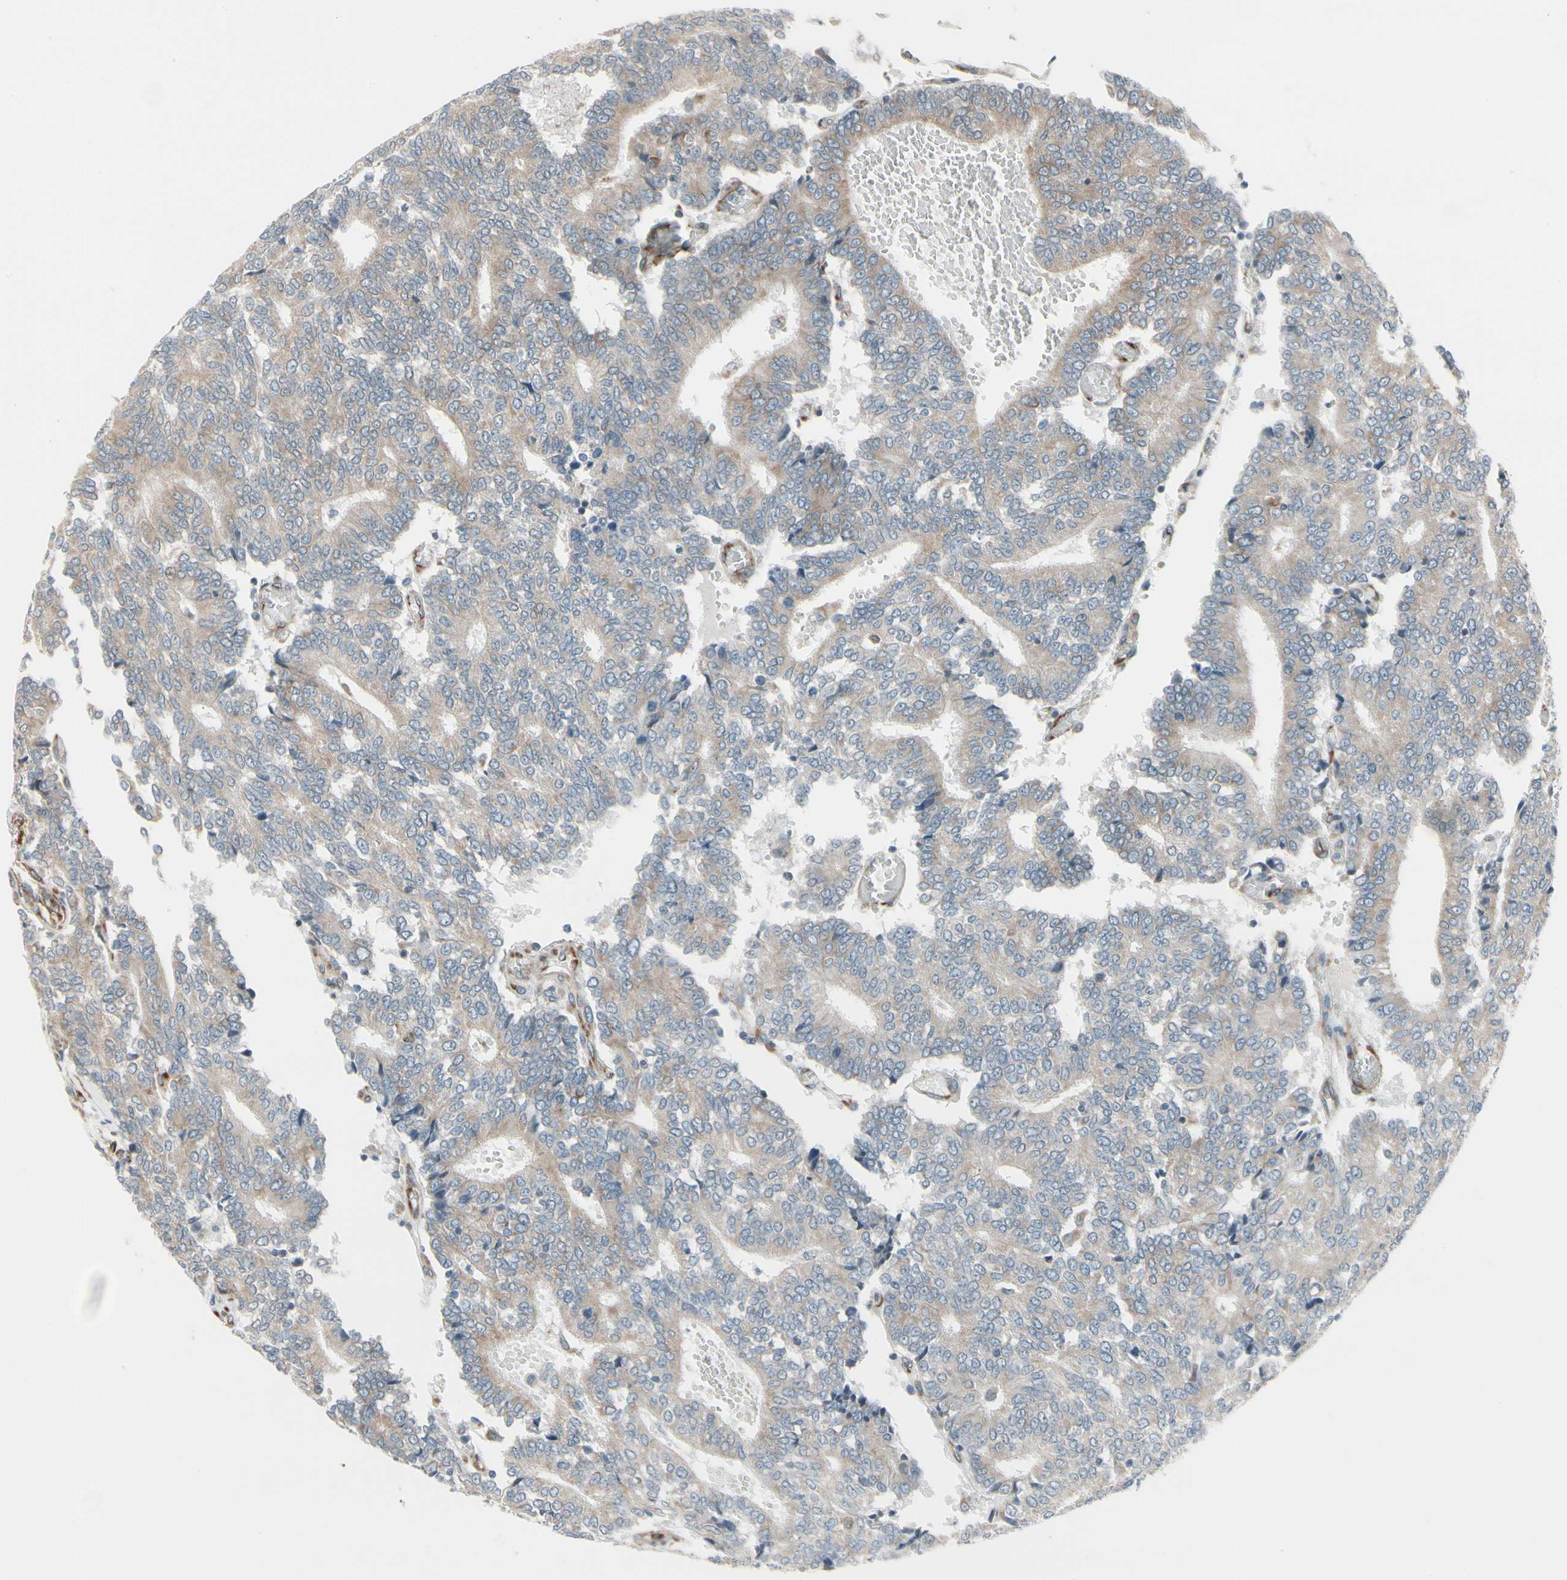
{"staining": {"intensity": "weak", "quantity": ">75%", "location": "cytoplasmic/membranous"}, "tissue": "prostate cancer", "cell_type": "Tumor cells", "image_type": "cancer", "snomed": [{"axis": "morphology", "description": "Adenocarcinoma, High grade"}, {"axis": "topography", "description": "Prostate"}], "caption": "Immunohistochemistry (DAB (3,3'-diaminobenzidine)) staining of human high-grade adenocarcinoma (prostate) shows weak cytoplasmic/membranous protein positivity in about >75% of tumor cells.", "gene": "FNDC3A", "patient": {"sex": "male", "age": 55}}